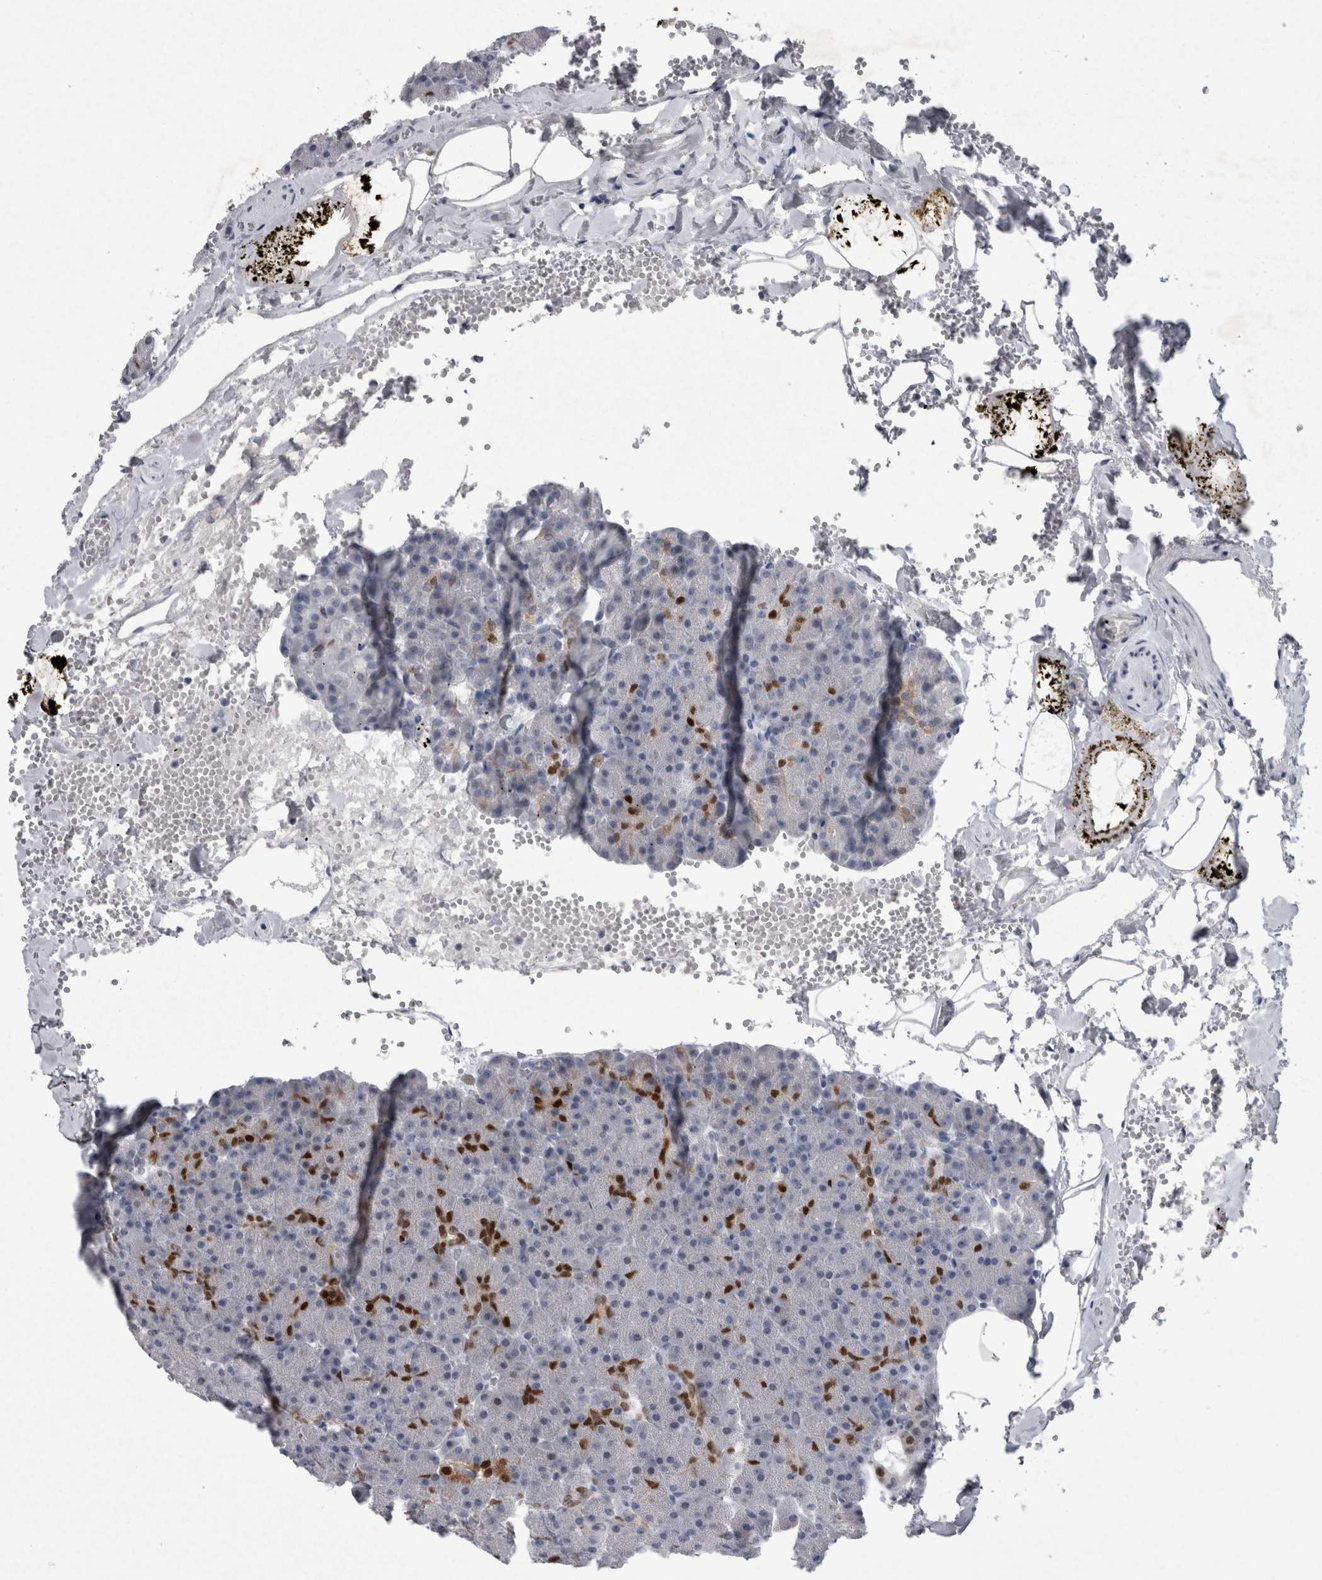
{"staining": {"intensity": "strong", "quantity": "<25%", "location": "nuclear"}, "tissue": "pancreas", "cell_type": "Exocrine glandular cells", "image_type": "normal", "snomed": [{"axis": "morphology", "description": "Normal tissue, NOS"}, {"axis": "morphology", "description": "Carcinoid, malignant, NOS"}, {"axis": "topography", "description": "Pancreas"}], "caption": "This micrograph demonstrates immunohistochemistry staining of normal pancreas, with medium strong nuclear expression in approximately <25% of exocrine glandular cells.", "gene": "PDX1", "patient": {"sex": "female", "age": 35}}